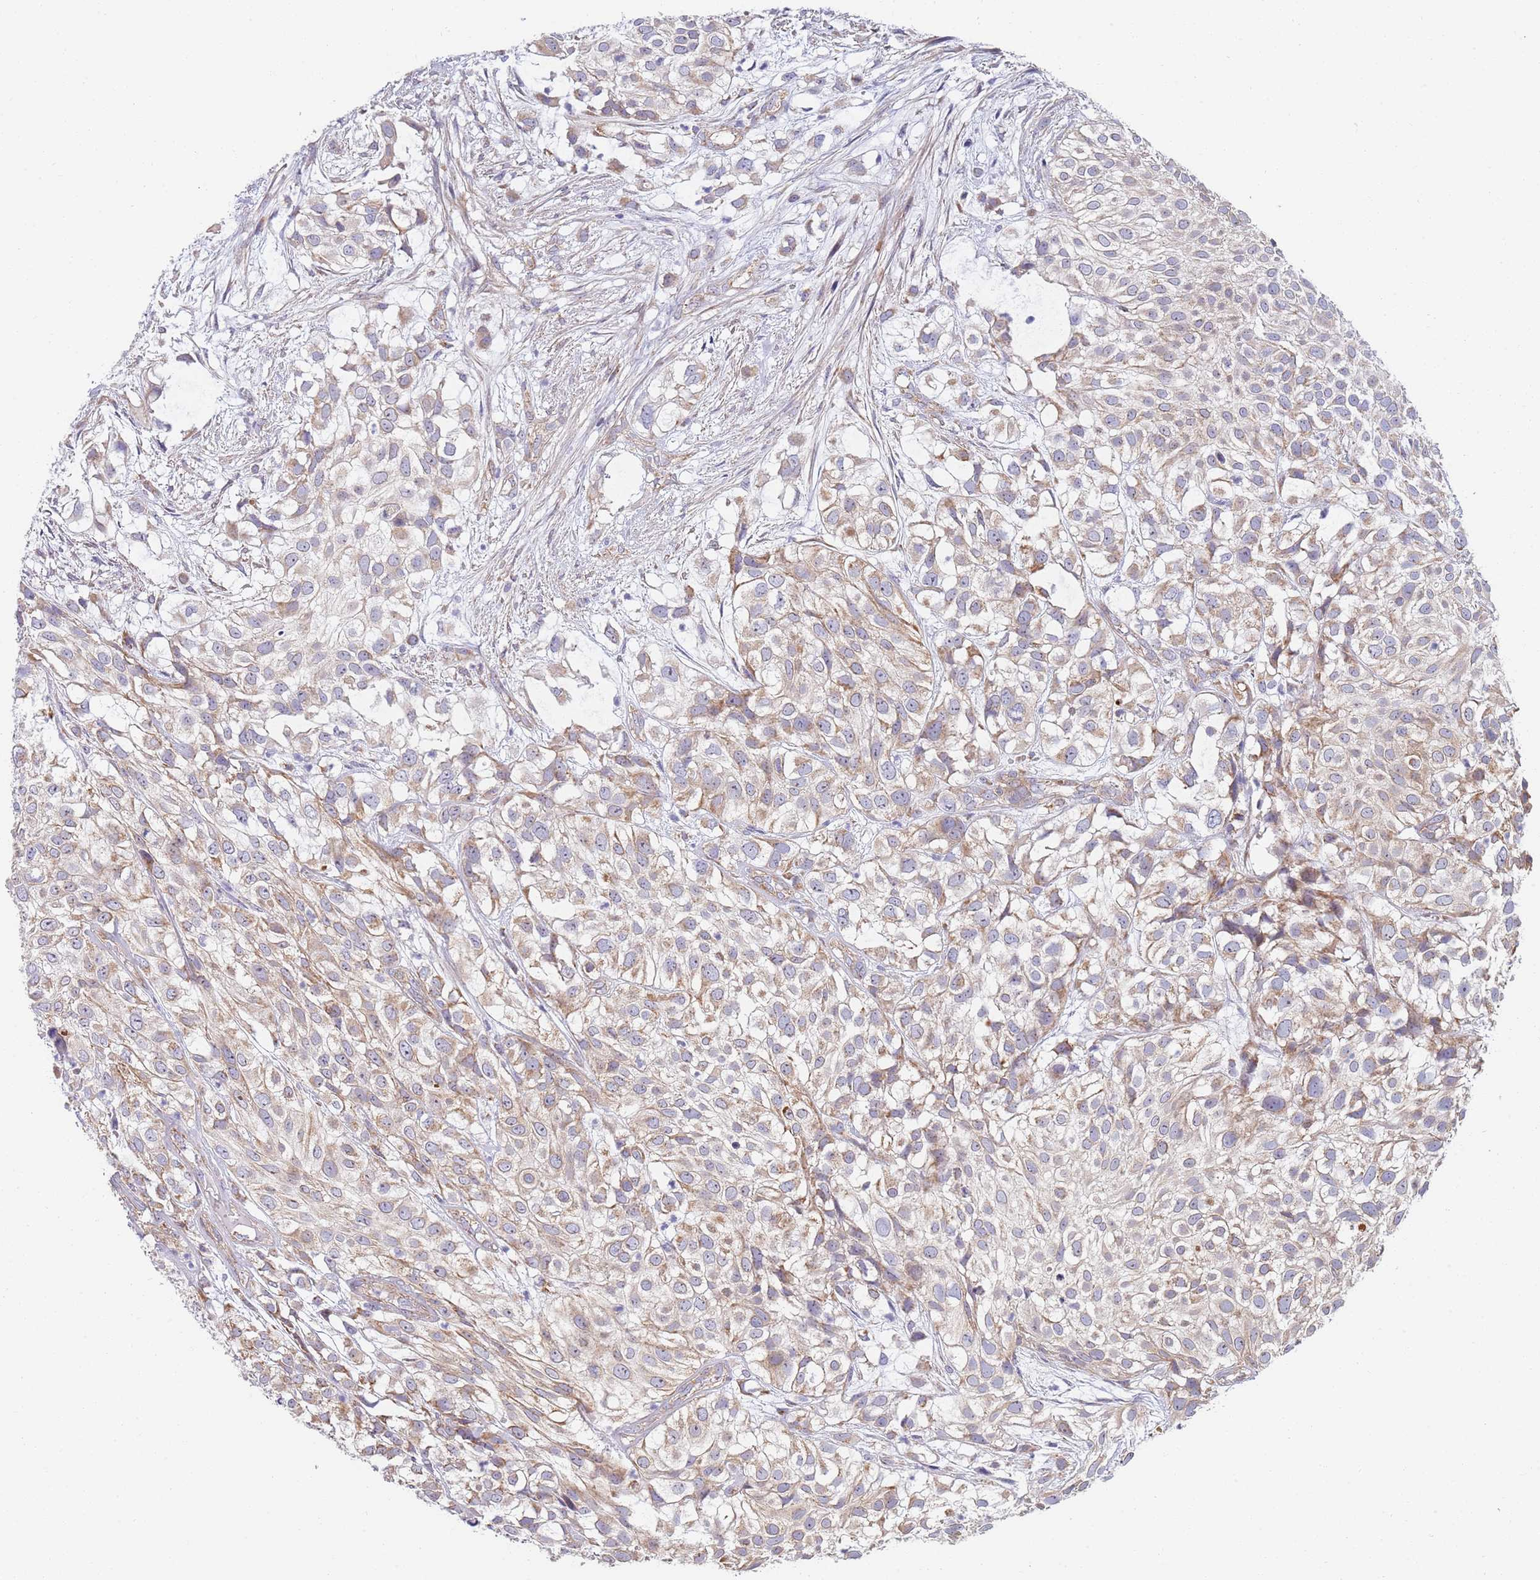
{"staining": {"intensity": "moderate", "quantity": "25%-75%", "location": "cytoplasmic/membranous"}, "tissue": "urothelial cancer", "cell_type": "Tumor cells", "image_type": "cancer", "snomed": [{"axis": "morphology", "description": "Urothelial carcinoma, High grade"}, {"axis": "topography", "description": "Urinary bladder"}], "caption": "This photomicrograph demonstrates immunohistochemistry staining of human high-grade urothelial carcinoma, with medium moderate cytoplasmic/membranous positivity in approximately 25%-75% of tumor cells.", "gene": "PWWP3A", "patient": {"sex": "male", "age": 56}}